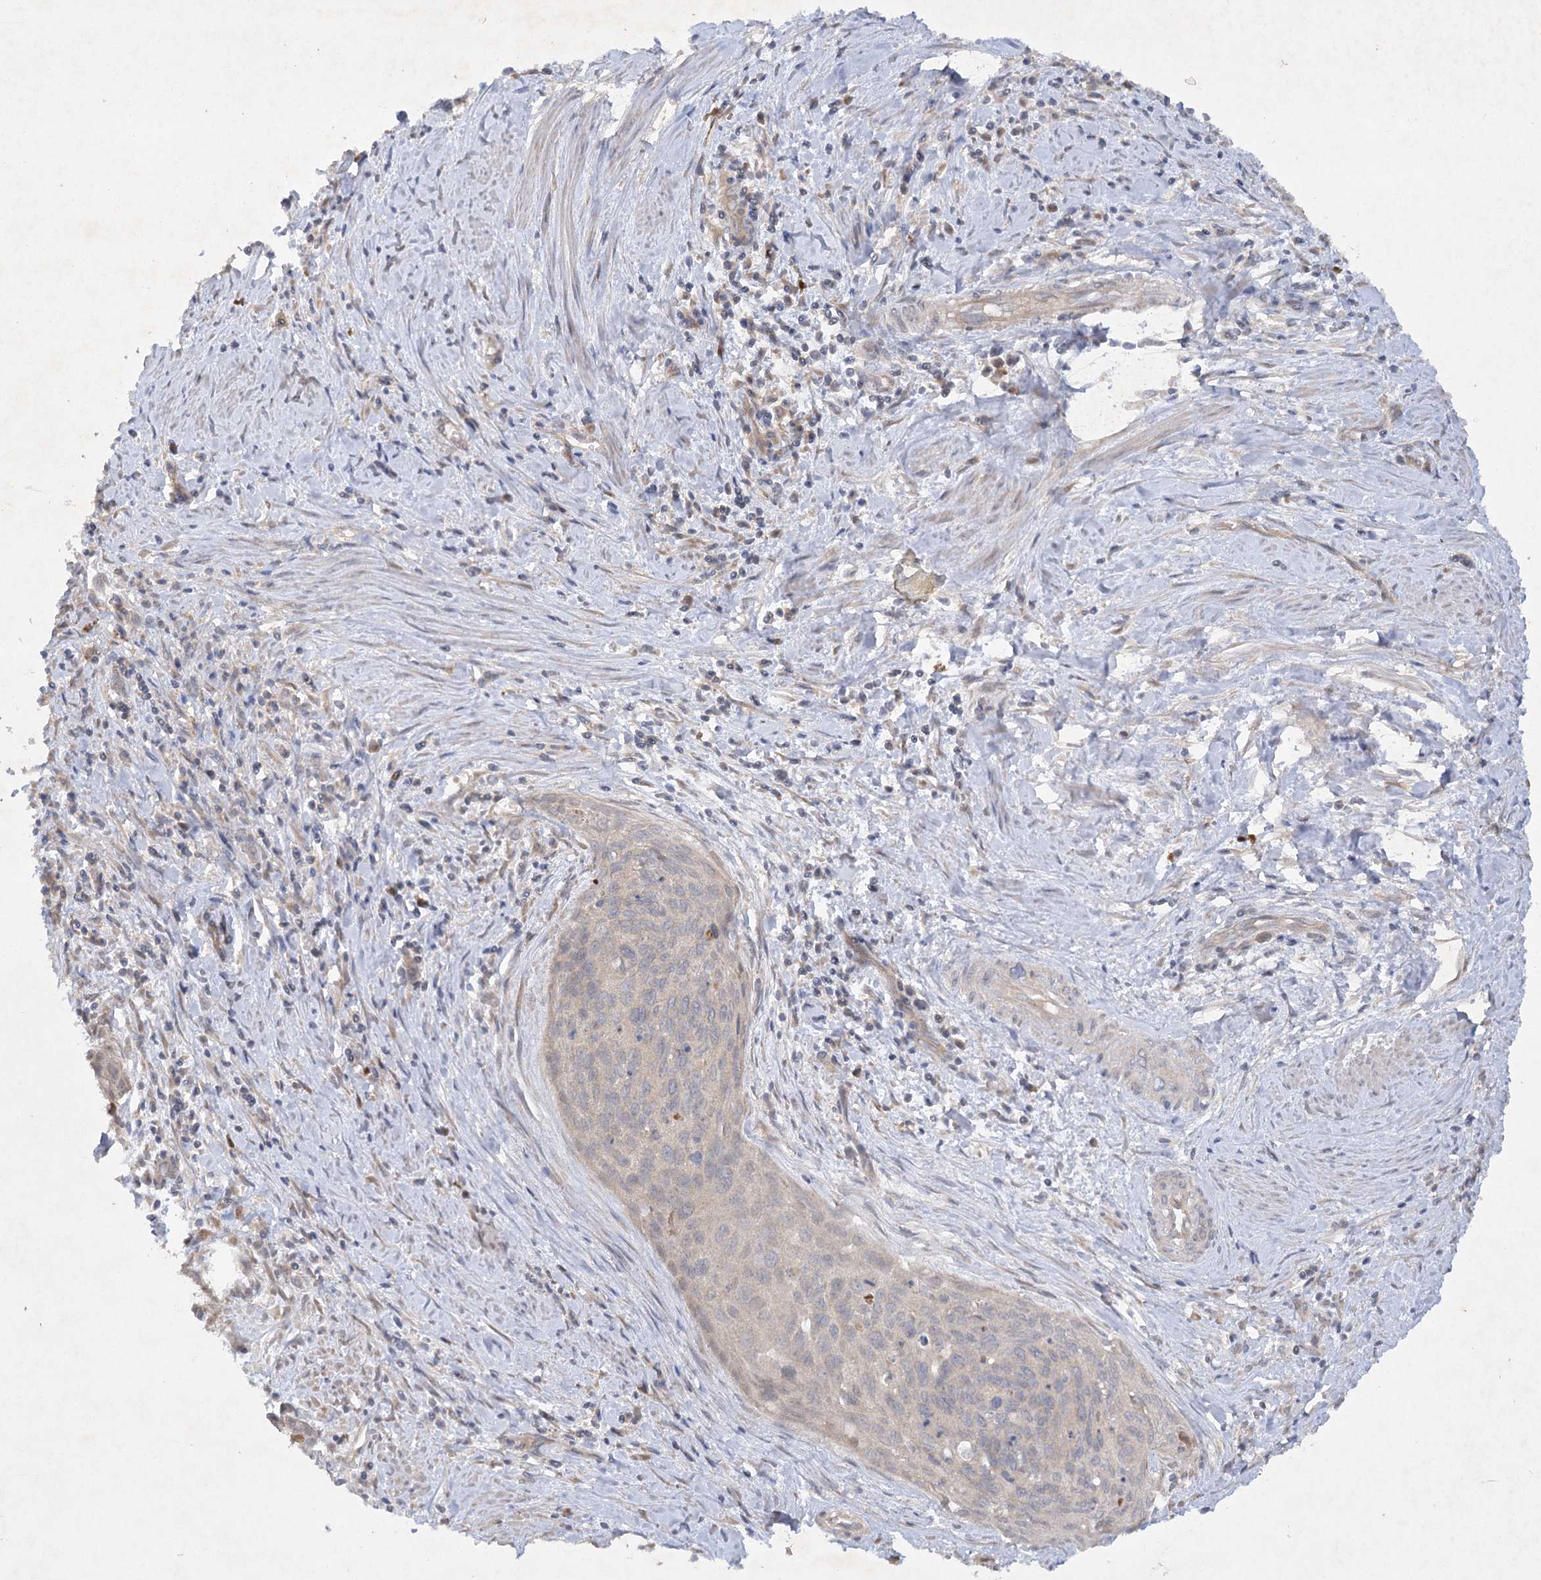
{"staining": {"intensity": "weak", "quantity": "<25%", "location": "cytoplasmic/membranous"}, "tissue": "cervical cancer", "cell_type": "Tumor cells", "image_type": "cancer", "snomed": [{"axis": "morphology", "description": "Squamous cell carcinoma, NOS"}, {"axis": "topography", "description": "Cervix"}], "caption": "IHC of cervical cancer reveals no positivity in tumor cells.", "gene": "TRAF3IP1", "patient": {"sex": "female", "age": 55}}